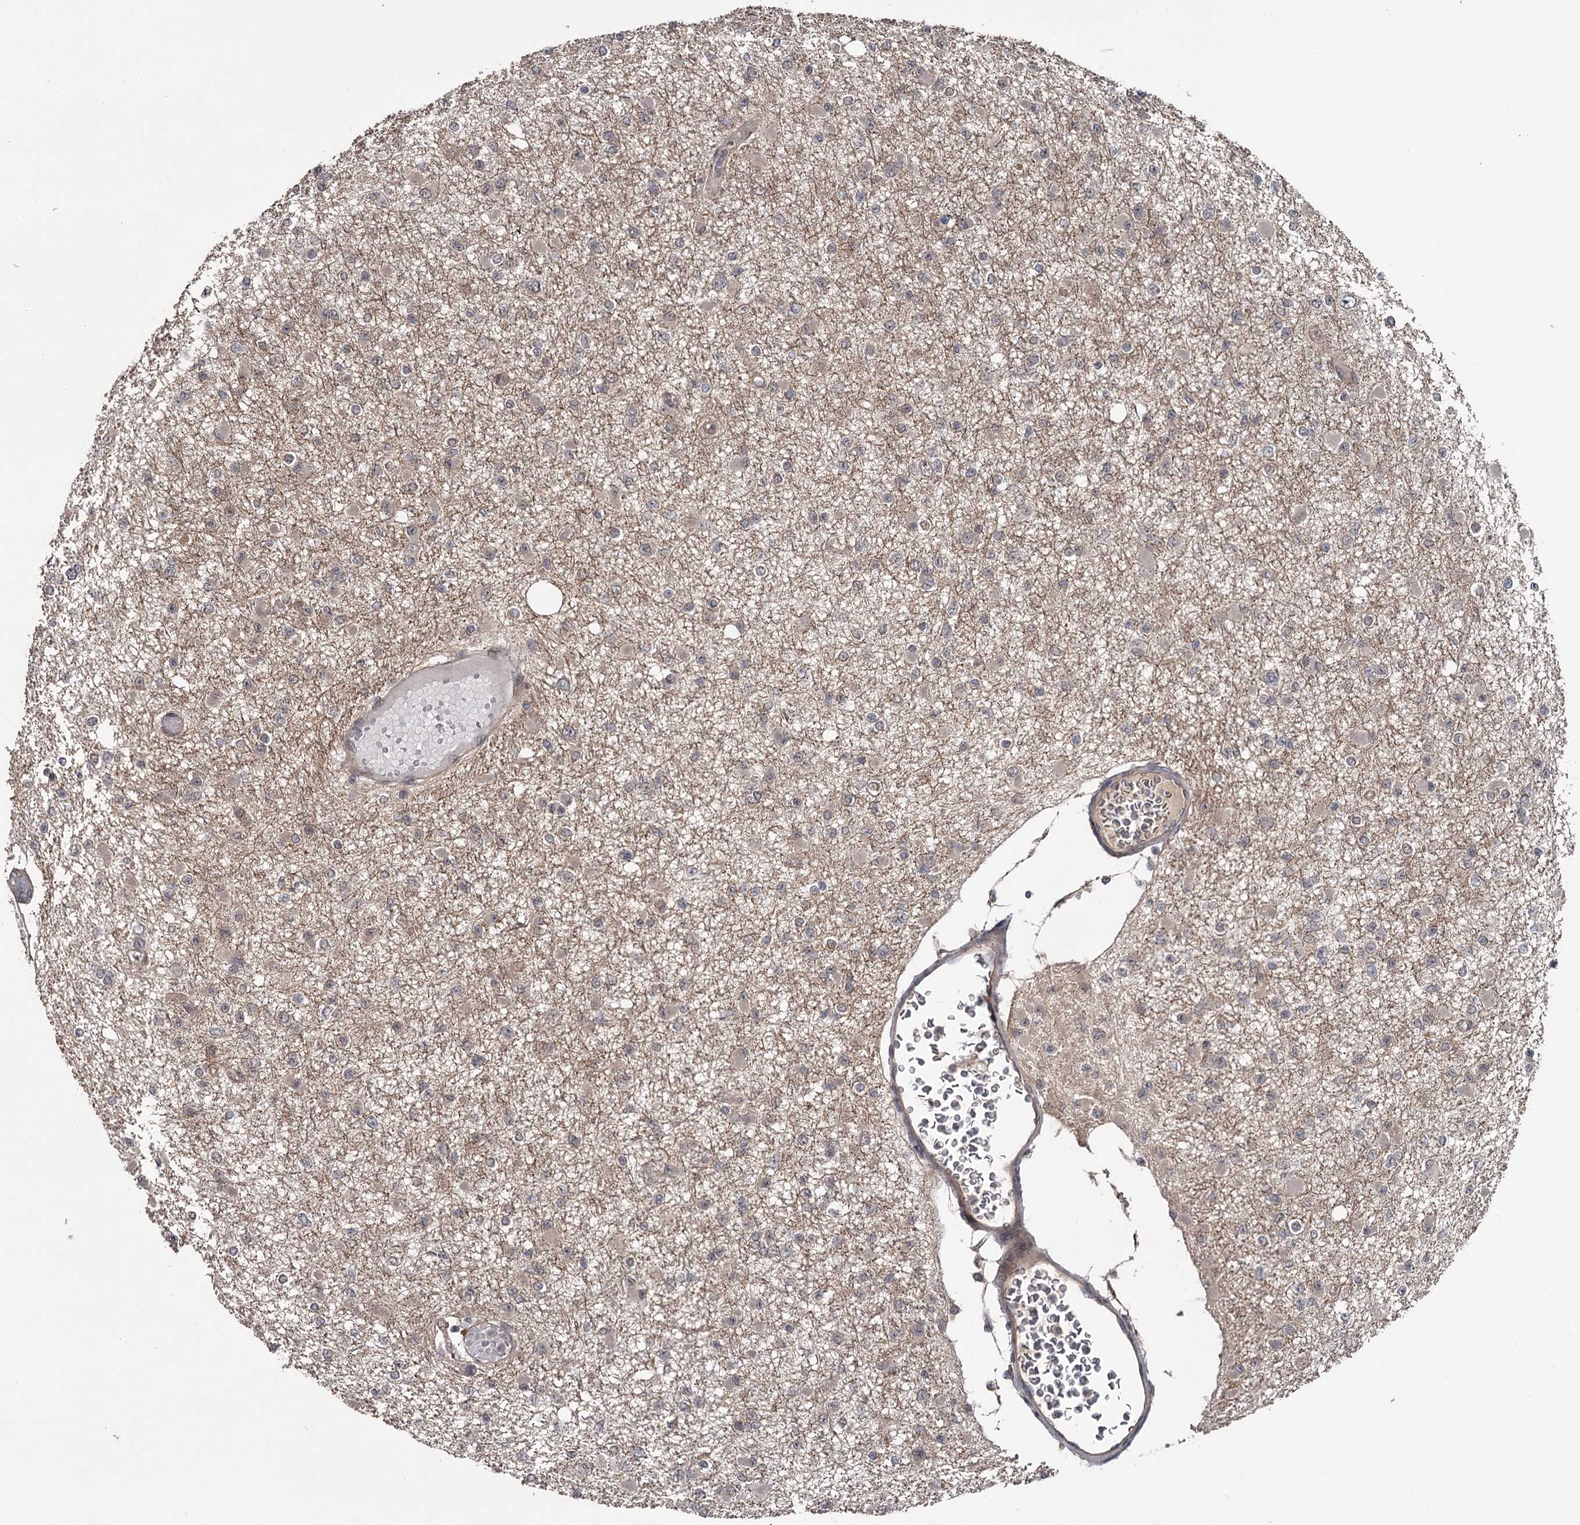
{"staining": {"intensity": "negative", "quantity": "none", "location": "none"}, "tissue": "glioma", "cell_type": "Tumor cells", "image_type": "cancer", "snomed": [{"axis": "morphology", "description": "Glioma, malignant, Low grade"}, {"axis": "topography", "description": "Brain"}], "caption": "IHC micrograph of neoplastic tissue: malignant glioma (low-grade) stained with DAB displays no significant protein positivity in tumor cells.", "gene": "CDC42EP2", "patient": {"sex": "female", "age": 22}}